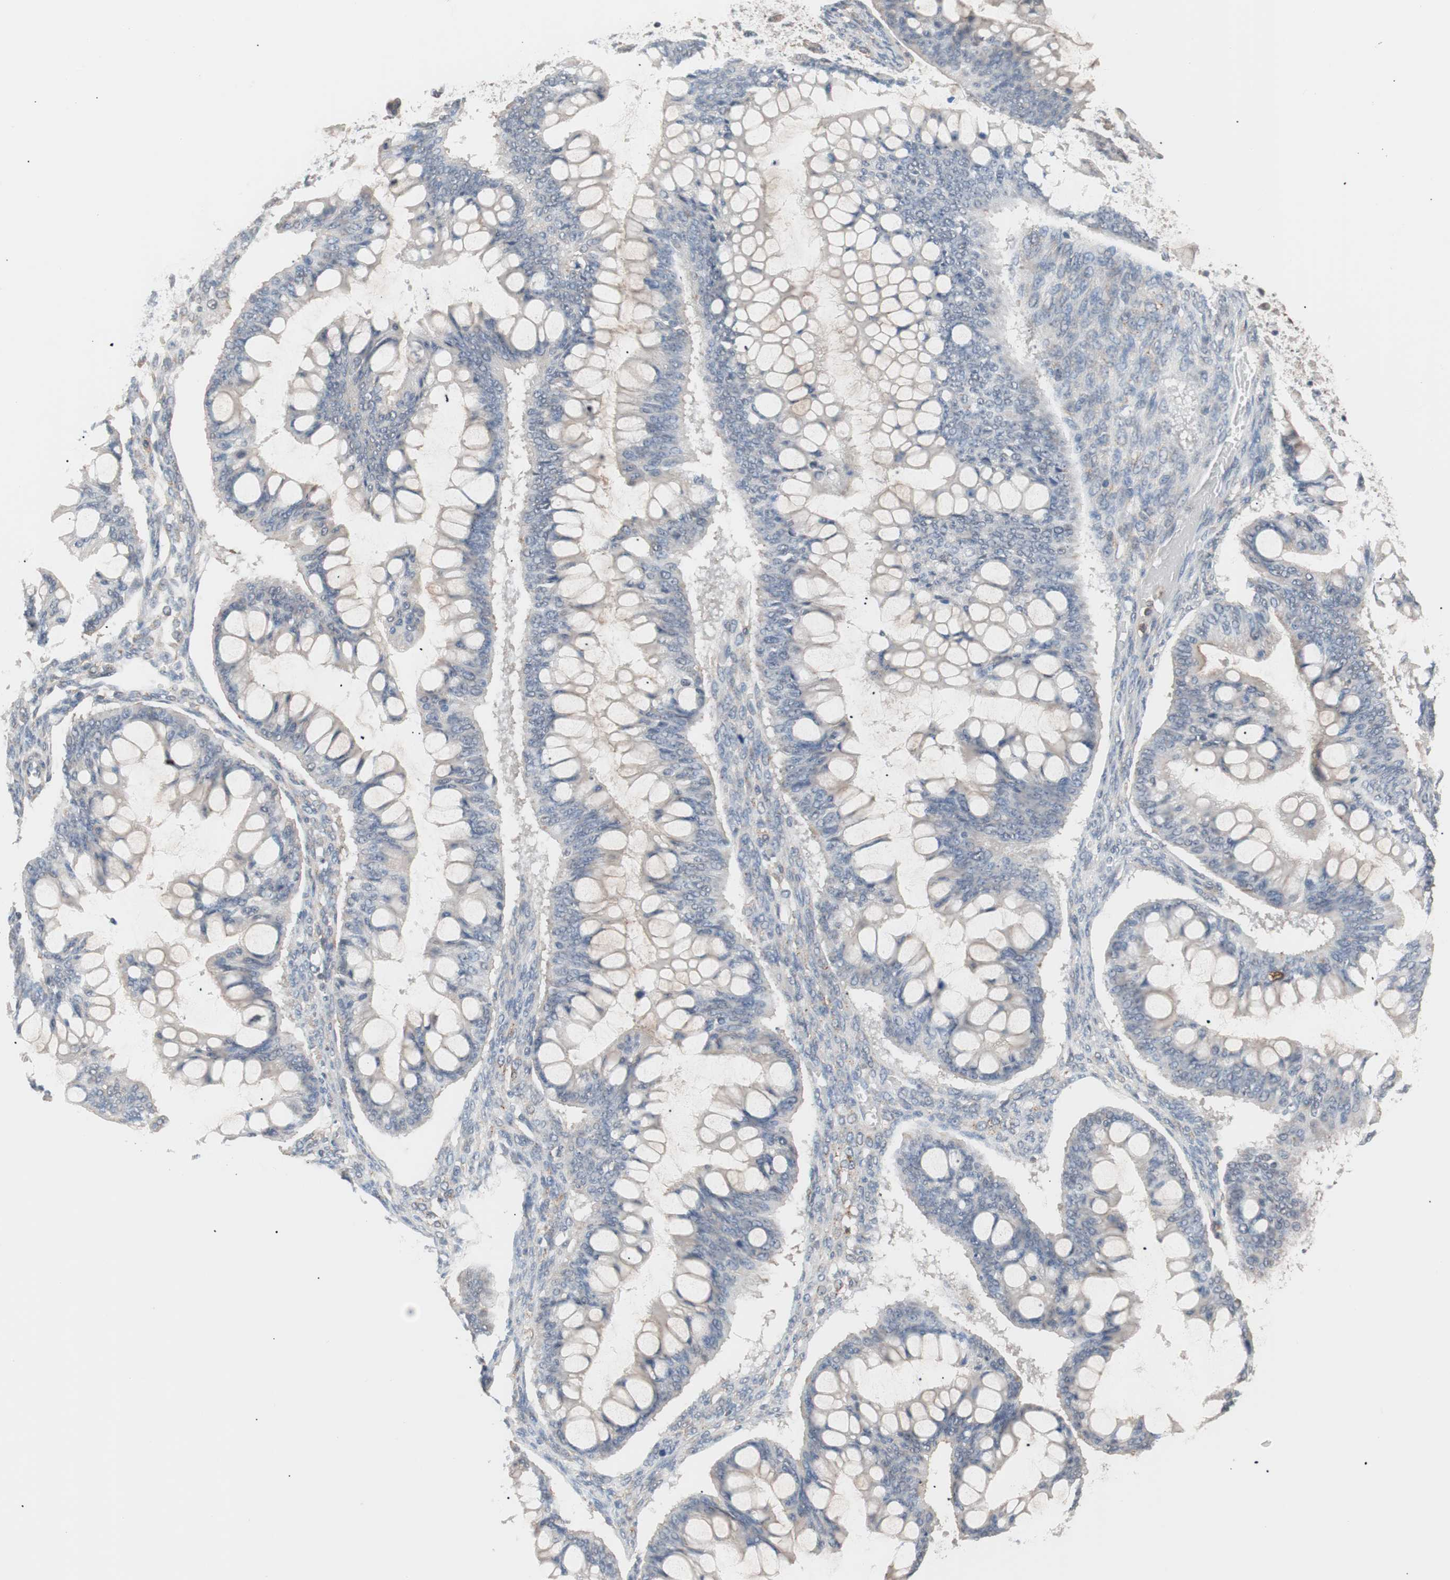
{"staining": {"intensity": "negative", "quantity": "none", "location": "none"}, "tissue": "ovarian cancer", "cell_type": "Tumor cells", "image_type": "cancer", "snomed": [{"axis": "morphology", "description": "Cystadenocarcinoma, mucinous, NOS"}, {"axis": "topography", "description": "Ovary"}], "caption": "The micrograph displays no staining of tumor cells in ovarian cancer (mucinous cystadenocarcinoma).", "gene": "LITAF", "patient": {"sex": "female", "age": 73}}